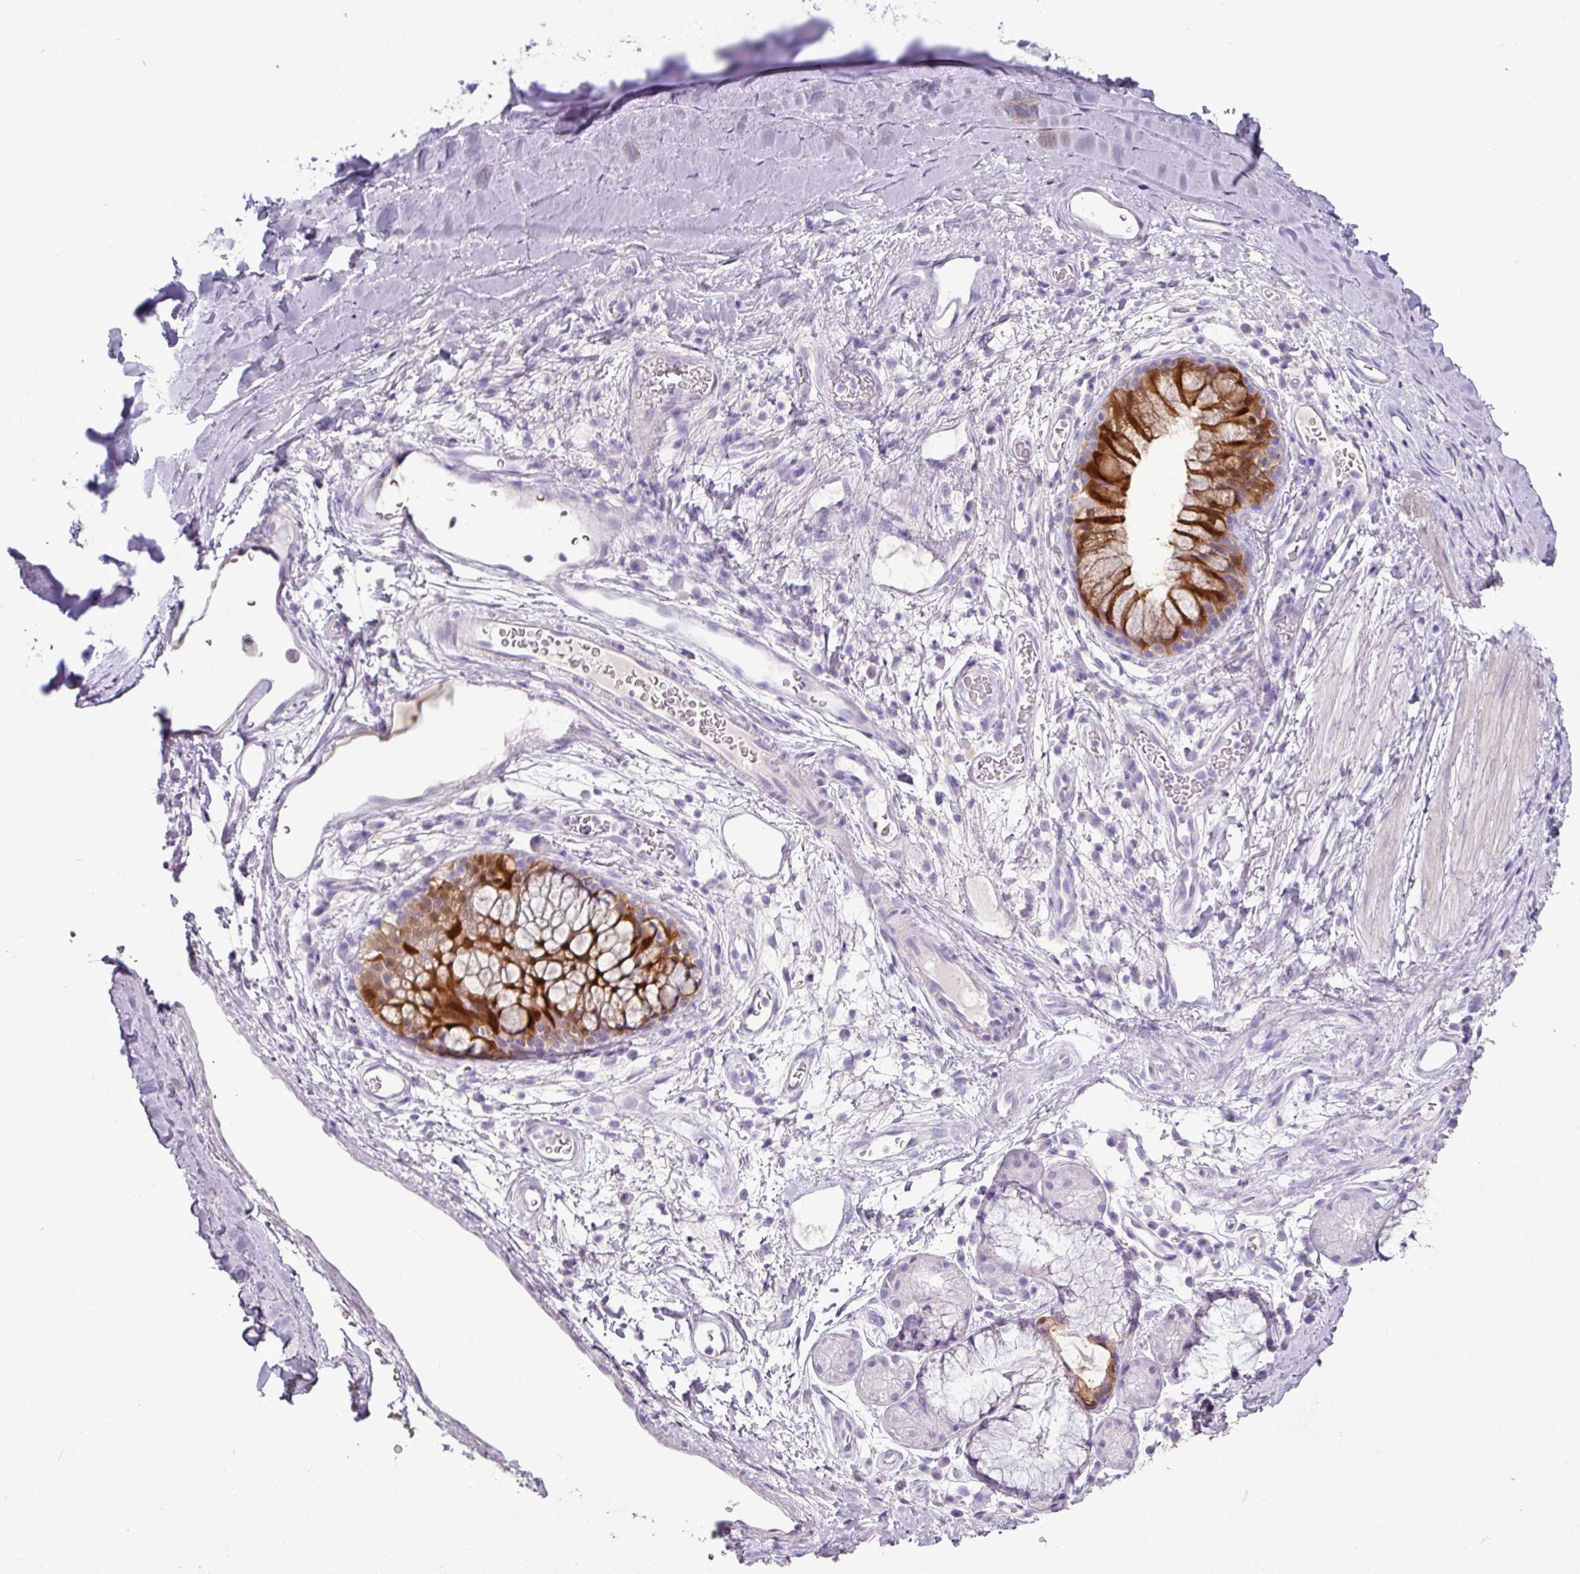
{"staining": {"intensity": "negative", "quantity": "none", "location": "none"}, "tissue": "adipose tissue", "cell_type": "Adipocytes", "image_type": "normal", "snomed": [{"axis": "morphology", "description": "Normal tissue, NOS"}, {"axis": "topography", "description": "Cartilage tissue"}, {"axis": "topography", "description": "Bronchus"}], "caption": "Immunohistochemistry of unremarkable adipose tissue reveals no positivity in adipocytes. (IHC, brightfield microscopy, high magnification).", "gene": "GSTA1", "patient": {"sex": "male", "age": 58}}